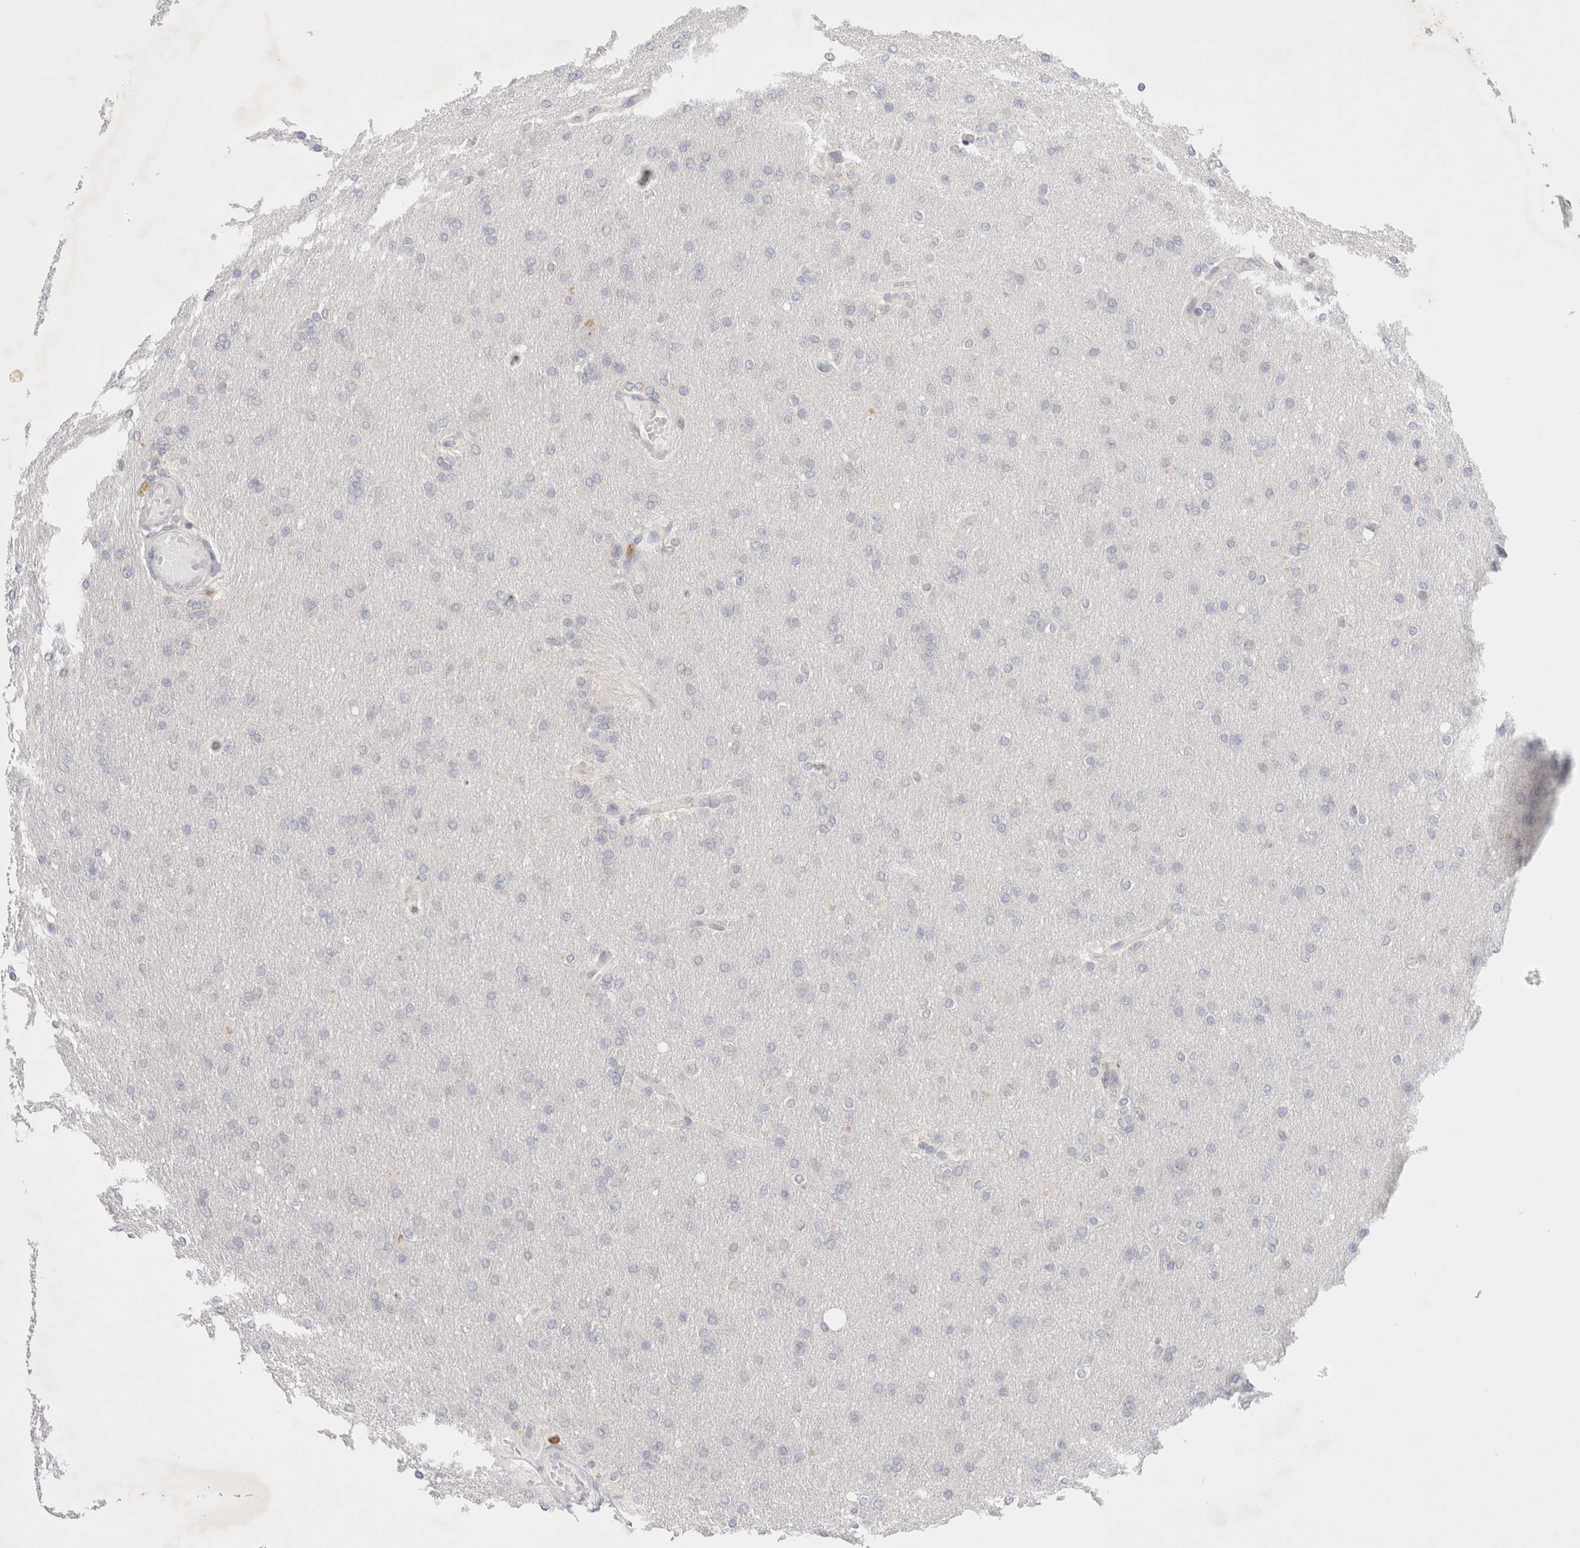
{"staining": {"intensity": "negative", "quantity": "none", "location": "none"}, "tissue": "glioma", "cell_type": "Tumor cells", "image_type": "cancer", "snomed": [{"axis": "morphology", "description": "Glioma, malignant, High grade"}, {"axis": "topography", "description": "Cerebral cortex"}], "caption": "IHC micrograph of neoplastic tissue: human glioma stained with DAB (3,3'-diaminobenzidine) displays no significant protein staining in tumor cells.", "gene": "SPATA20", "patient": {"sex": "female", "age": 36}}